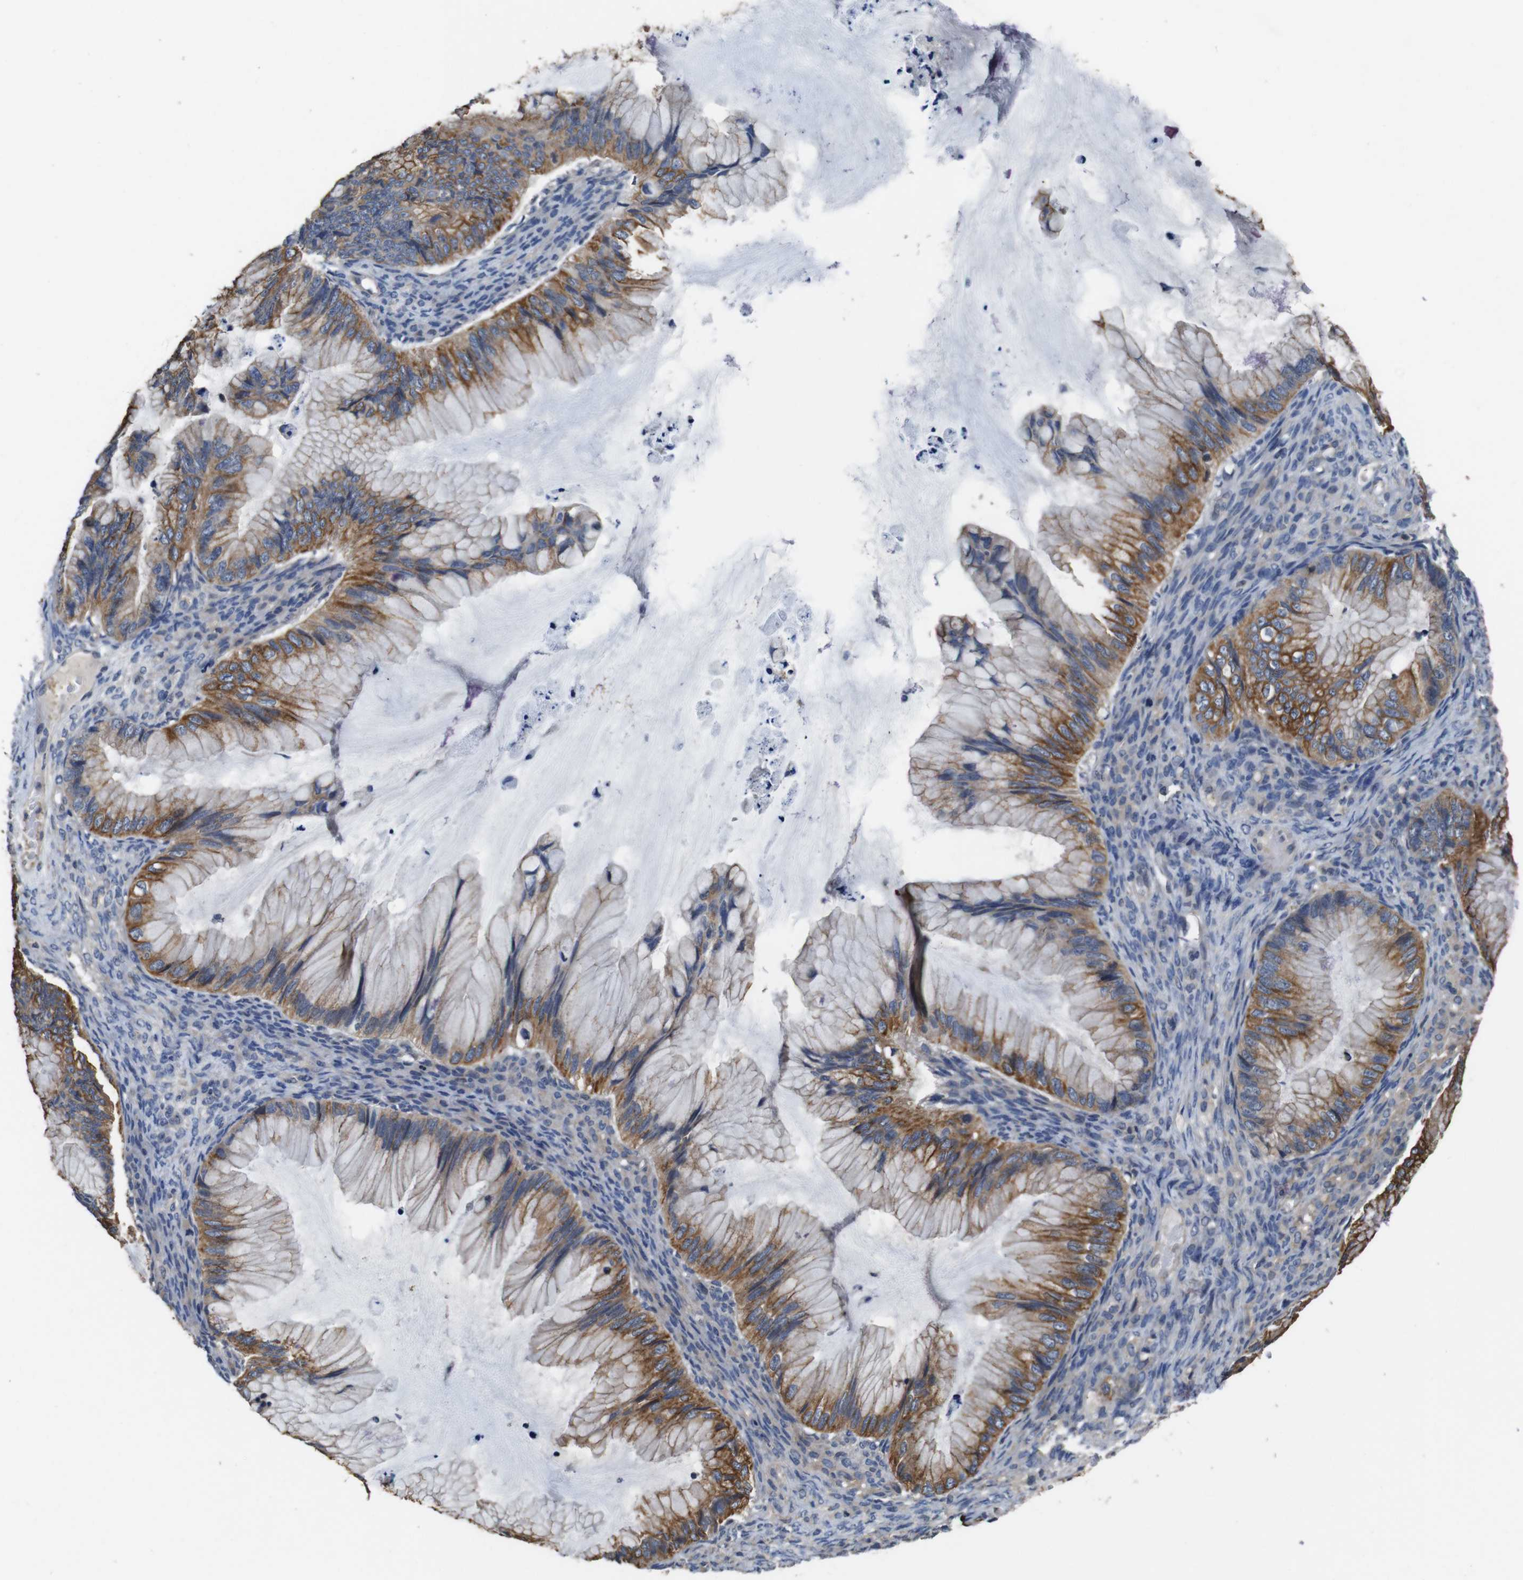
{"staining": {"intensity": "moderate", "quantity": ">75%", "location": "cytoplasmic/membranous"}, "tissue": "ovarian cancer", "cell_type": "Tumor cells", "image_type": "cancer", "snomed": [{"axis": "morphology", "description": "Cystadenocarcinoma, mucinous, NOS"}, {"axis": "topography", "description": "Ovary"}], "caption": "A high-resolution micrograph shows immunohistochemistry (IHC) staining of ovarian cancer (mucinous cystadenocarcinoma), which displays moderate cytoplasmic/membranous expression in about >75% of tumor cells.", "gene": "GLIPR1", "patient": {"sex": "female", "age": 36}}